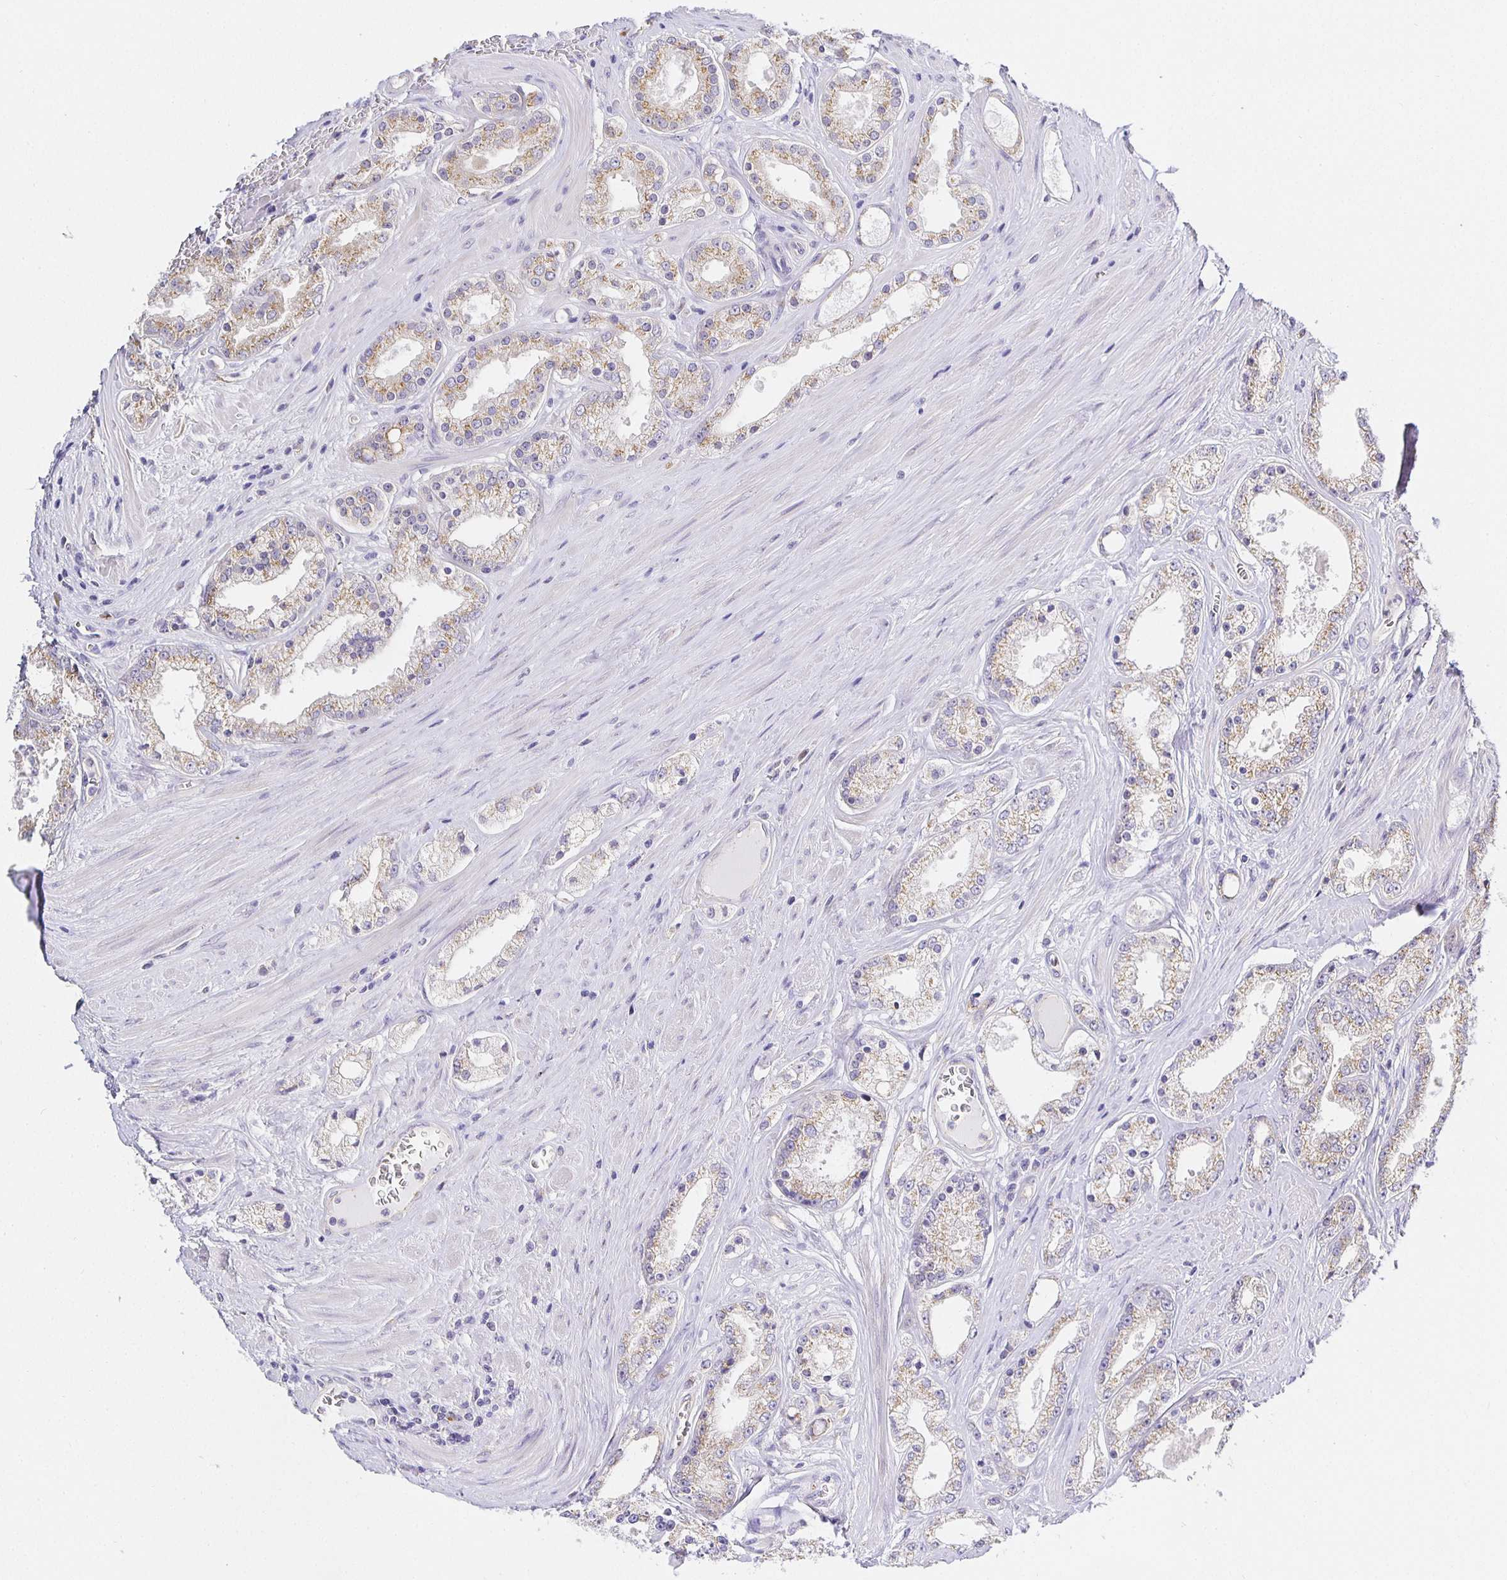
{"staining": {"intensity": "moderate", "quantity": ">75%", "location": "cytoplasmic/membranous"}, "tissue": "prostate cancer", "cell_type": "Tumor cells", "image_type": "cancer", "snomed": [{"axis": "morphology", "description": "Adenocarcinoma, High grade"}, {"axis": "topography", "description": "Prostate"}], "caption": "IHC staining of prostate cancer, which shows medium levels of moderate cytoplasmic/membranous positivity in about >75% of tumor cells indicating moderate cytoplasmic/membranous protein expression. The staining was performed using DAB (3,3'-diaminobenzidine) (brown) for protein detection and nuclei were counterstained in hematoxylin (blue).", "gene": "OPALIN", "patient": {"sex": "male", "age": 66}}